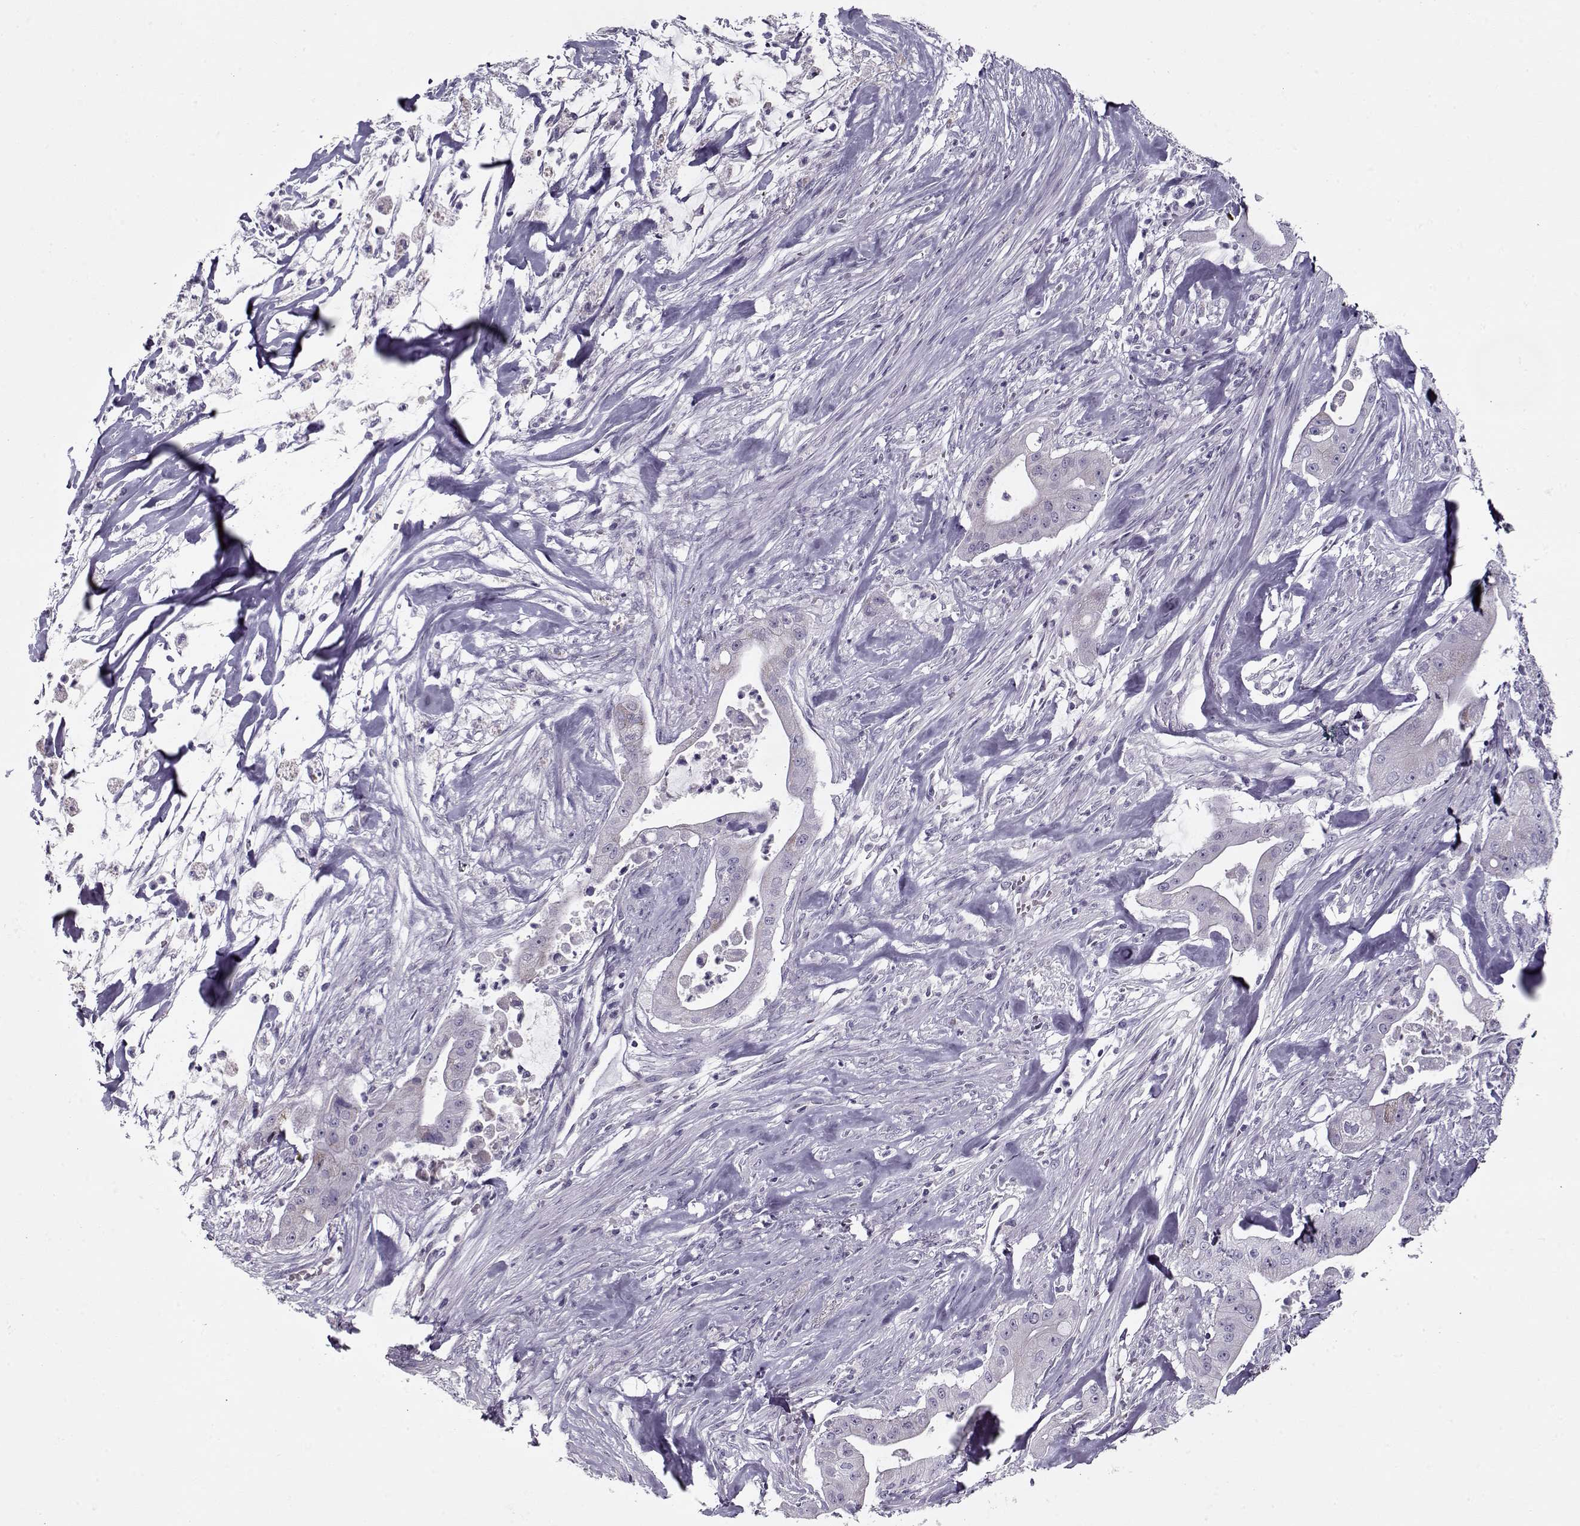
{"staining": {"intensity": "negative", "quantity": "none", "location": "none"}, "tissue": "pancreatic cancer", "cell_type": "Tumor cells", "image_type": "cancer", "snomed": [{"axis": "morphology", "description": "Normal tissue, NOS"}, {"axis": "morphology", "description": "Inflammation, NOS"}, {"axis": "morphology", "description": "Adenocarcinoma, NOS"}, {"axis": "topography", "description": "Pancreas"}], "caption": "Tumor cells show no significant staining in pancreatic cancer.", "gene": "PP2D1", "patient": {"sex": "male", "age": 57}}